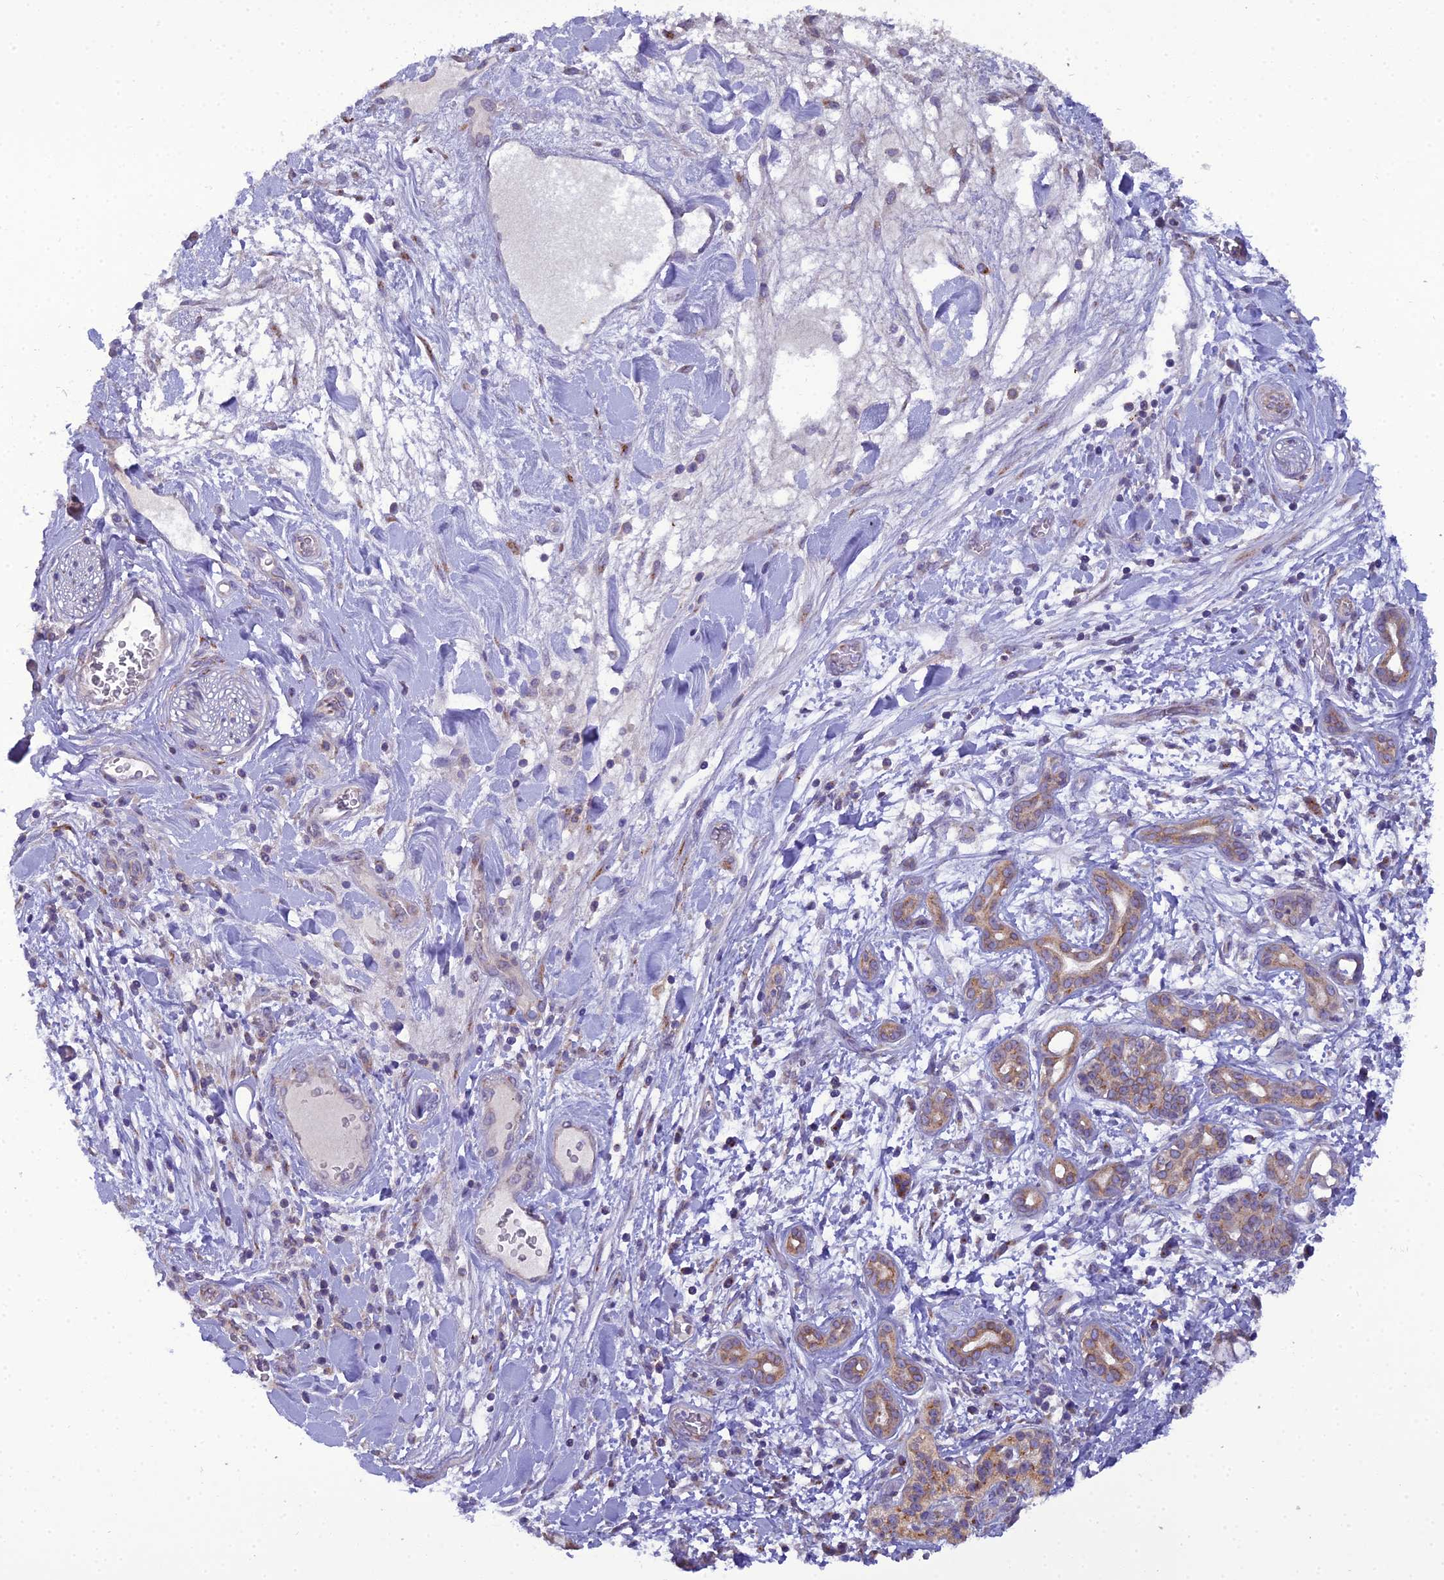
{"staining": {"intensity": "moderate", "quantity": ">75%", "location": "cytoplasmic/membranous"}, "tissue": "pancreatic cancer", "cell_type": "Tumor cells", "image_type": "cancer", "snomed": [{"axis": "morphology", "description": "Adenocarcinoma, NOS"}, {"axis": "topography", "description": "Pancreas"}], "caption": "IHC histopathology image of neoplastic tissue: pancreatic cancer (adenocarcinoma) stained using immunohistochemistry demonstrates medium levels of moderate protein expression localized specifically in the cytoplasmic/membranous of tumor cells, appearing as a cytoplasmic/membranous brown color.", "gene": "GOLPH3", "patient": {"sex": "female", "age": 78}}